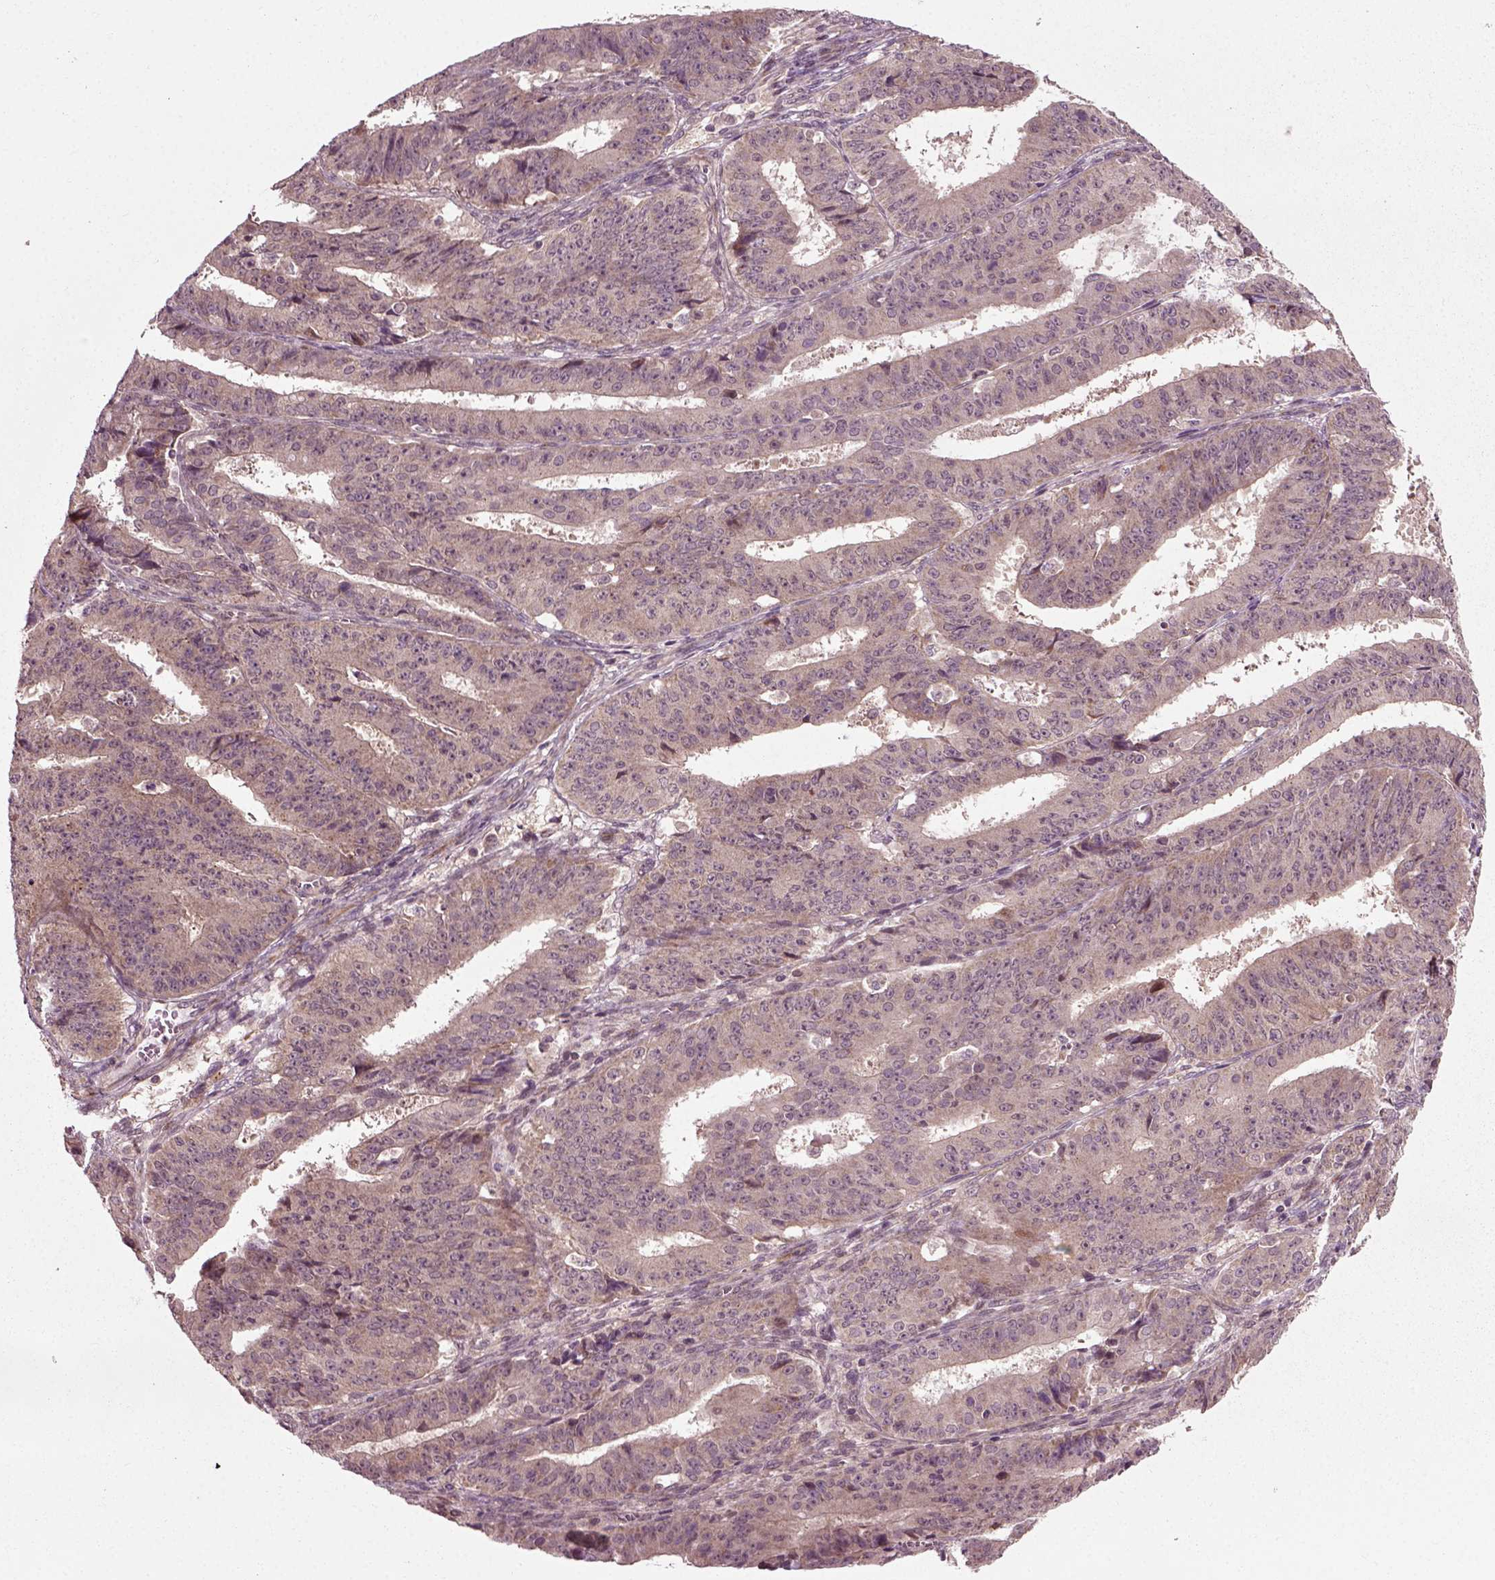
{"staining": {"intensity": "weak", "quantity": ">75%", "location": "cytoplasmic/membranous"}, "tissue": "ovarian cancer", "cell_type": "Tumor cells", "image_type": "cancer", "snomed": [{"axis": "morphology", "description": "Carcinoma, endometroid"}, {"axis": "topography", "description": "Ovary"}], "caption": "This is an image of immunohistochemistry staining of ovarian endometroid carcinoma, which shows weak positivity in the cytoplasmic/membranous of tumor cells.", "gene": "PLCD3", "patient": {"sex": "female", "age": 42}}